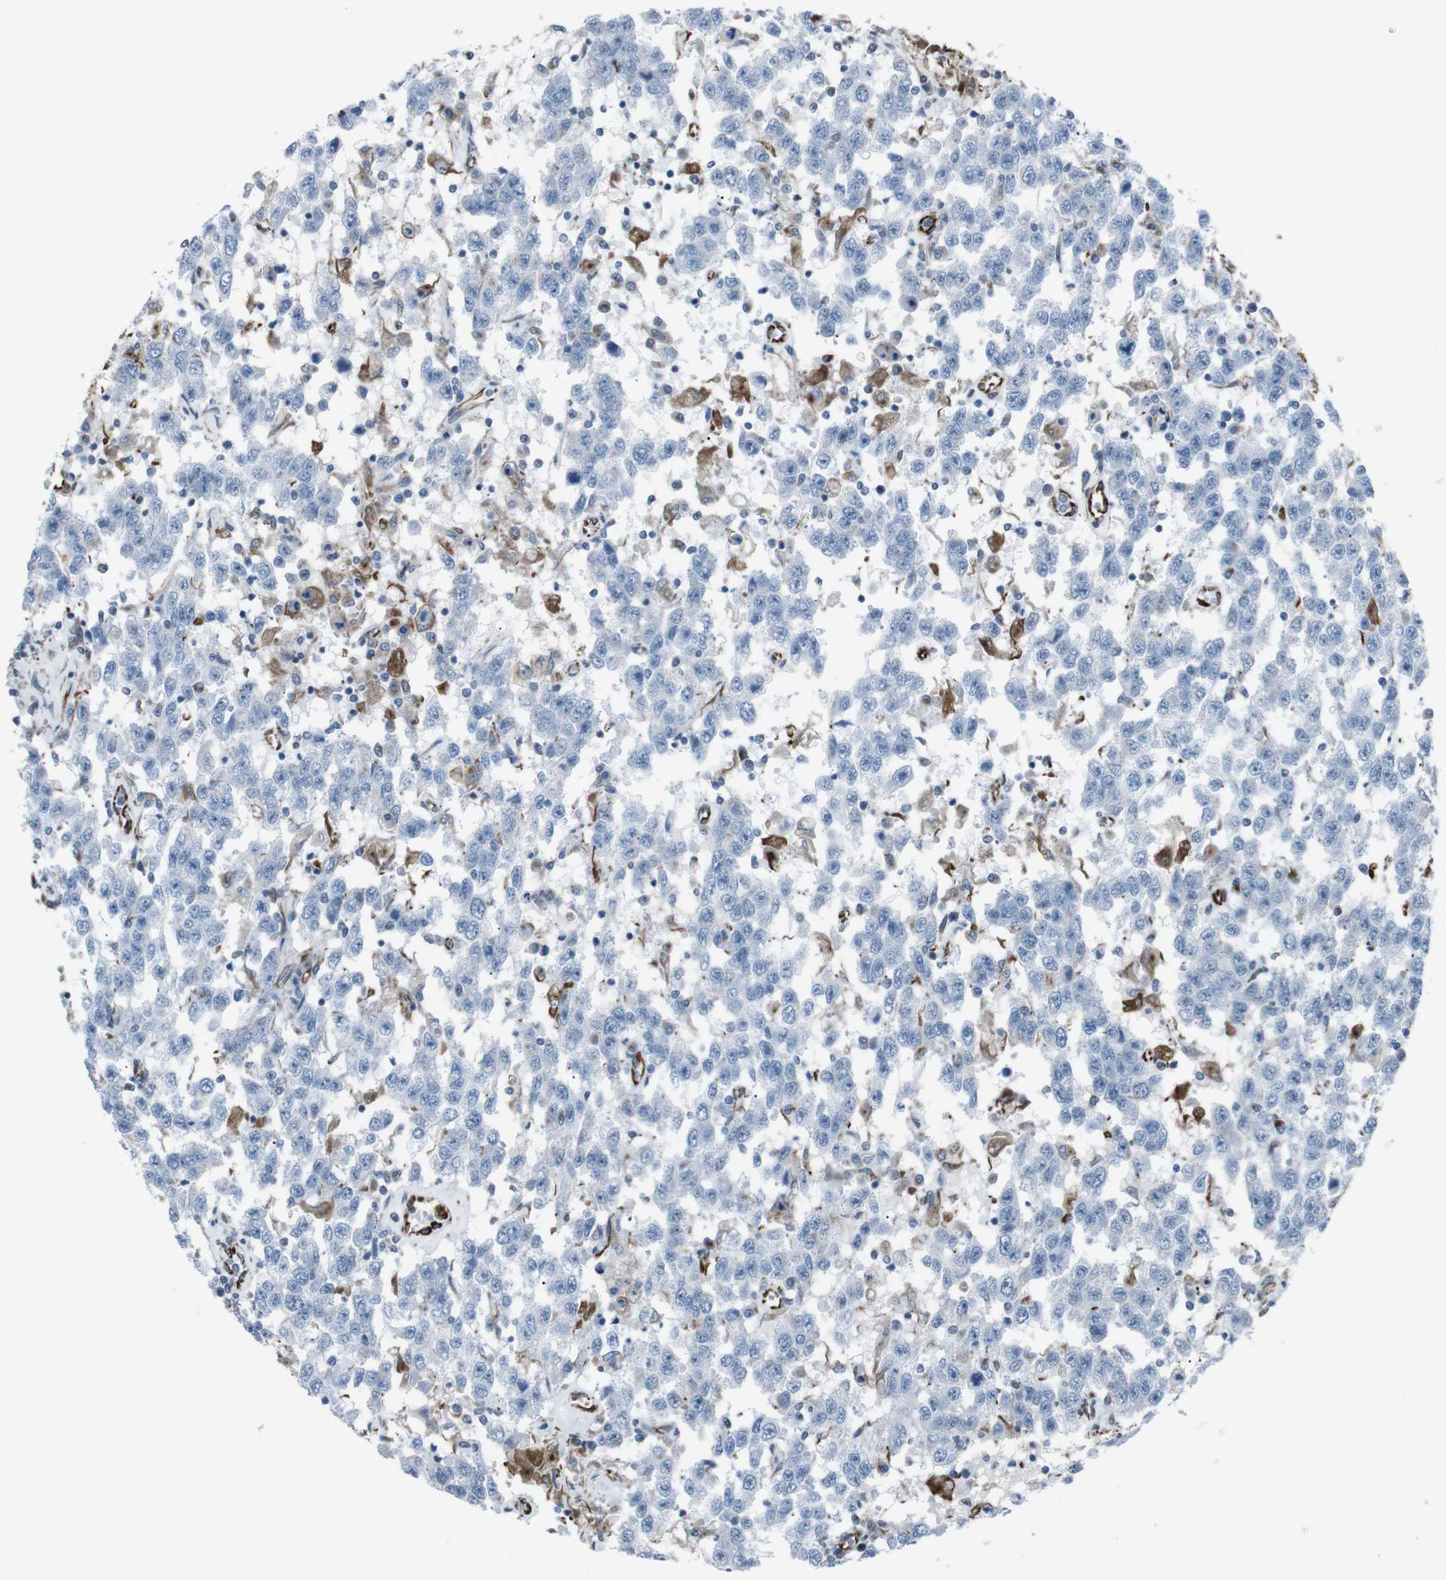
{"staining": {"intensity": "negative", "quantity": "none", "location": "none"}, "tissue": "testis cancer", "cell_type": "Tumor cells", "image_type": "cancer", "snomed": [{"axis": "morphology", "description": "Seminoma, NOS"}, {"axis": "topography", "description": "Testis"}], "caption": "Testis cancer (seminoma) was stained to show a protein in brown. There is no significant expression in tumor cells.", "gene": "ZDHHC6", "patient": {"sex": "male", "age": 41}}